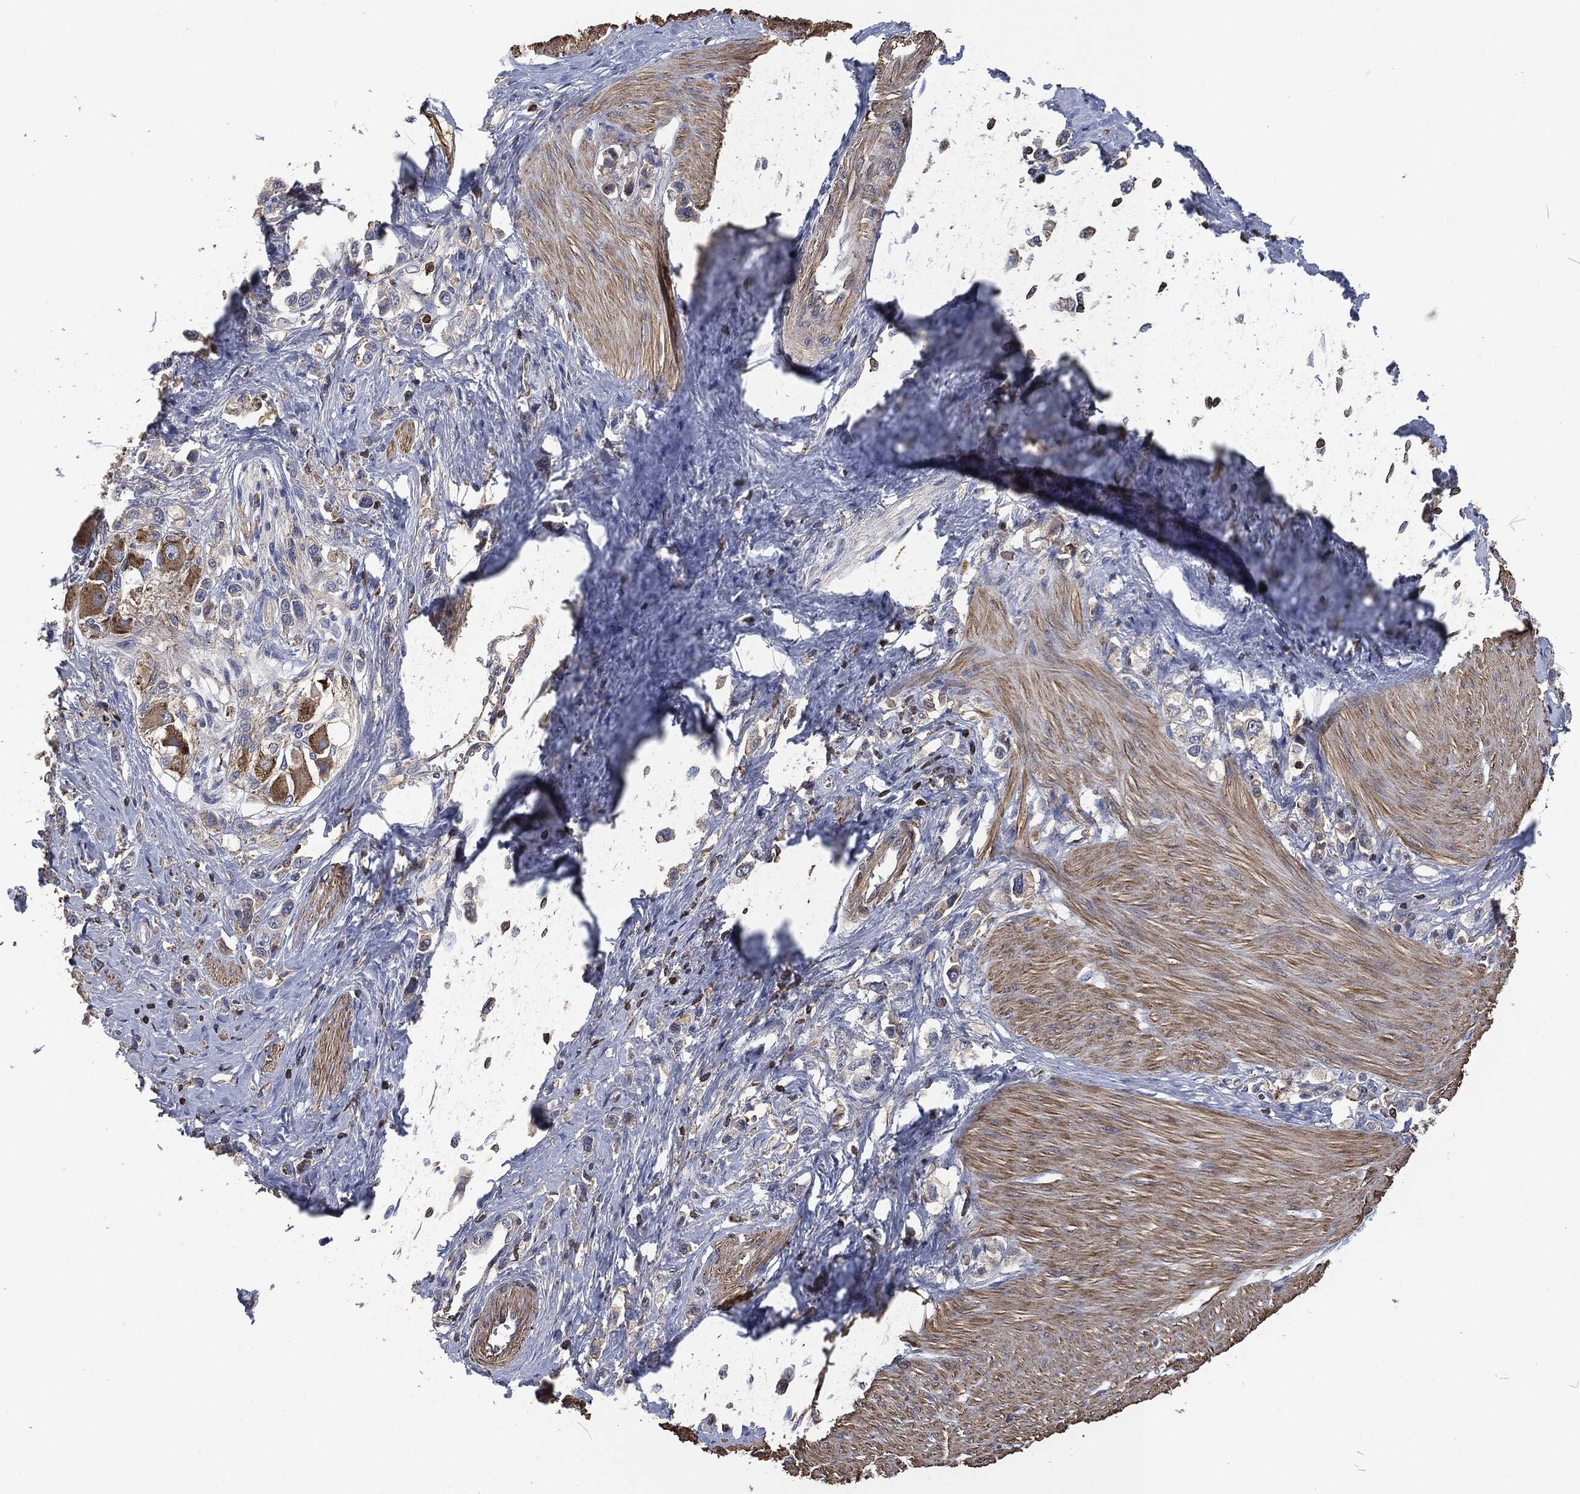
{"staining": {"intensity": "moderate", "quantity": "<25%", "location": "cytoplasmic/membranous"}, "tissue": "stomach cancer", "cell_type": "Tumor cells", "image_type": "cancer", "snomed": [{"axis": "morphology", "description": "Normal tissue, NOS"}, {"axis": "morphology", "description": "Adenocarcinoma, NOS"}, {"axis": "morphology", "description": "Adenocarcinoma, High grade"}, {"axis": "topography", "description": "Stomach, upper"}, {"axis": "topography", "description": "Stomach"}], "caption": "Immunohistochemistry (DAB) staining of human stomach cancer (adenocarcinoma (high-grade)) shows moderate cytoplasmic/membranous protein expression in about <25% of tumor cells.", "gene": "LGALS9", "patient": {"sex": "female", "age": 65}}